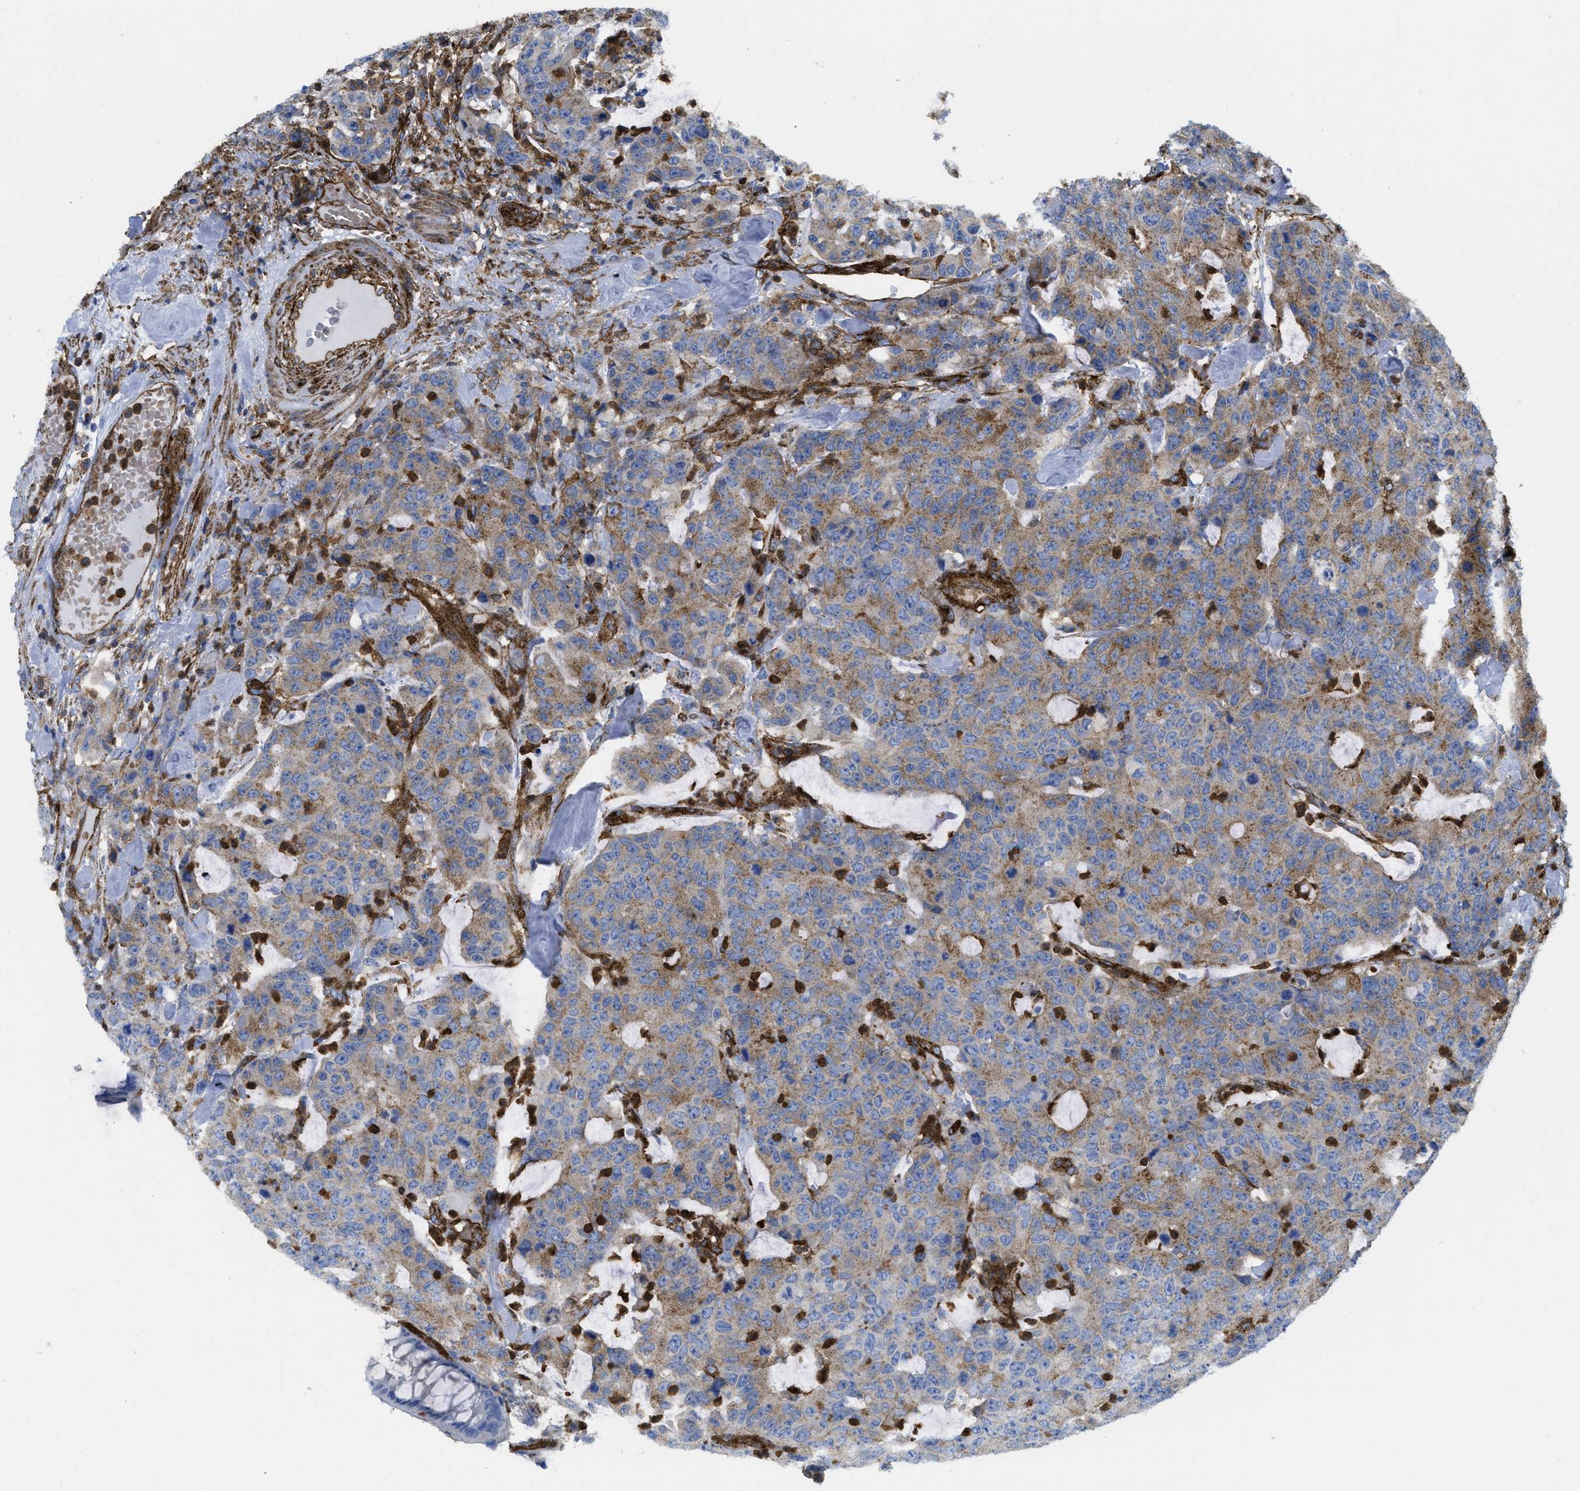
{"staining": {"intensity": "moderate", "quantity": ">75%", "location": "cytoplasmic/membranous"}, "tissue": "colorectal cancer", "cell_type": "Tumor cells", "image_type": "cancer", "snomed": [{"axis": "morphology", "description": "Adenocarcinoma, NOS"}, {"axis": "topography", "description": "Colon"}], "caption": "DAB immunohistochemical staining of human colorectal cancer (adenocarcinoma) shows moderate cytoplasmic/membranous protein expression in about >75% of tumor cells.", "gene": "HIP1", "patient": {"sex": "female", "age": 86}}